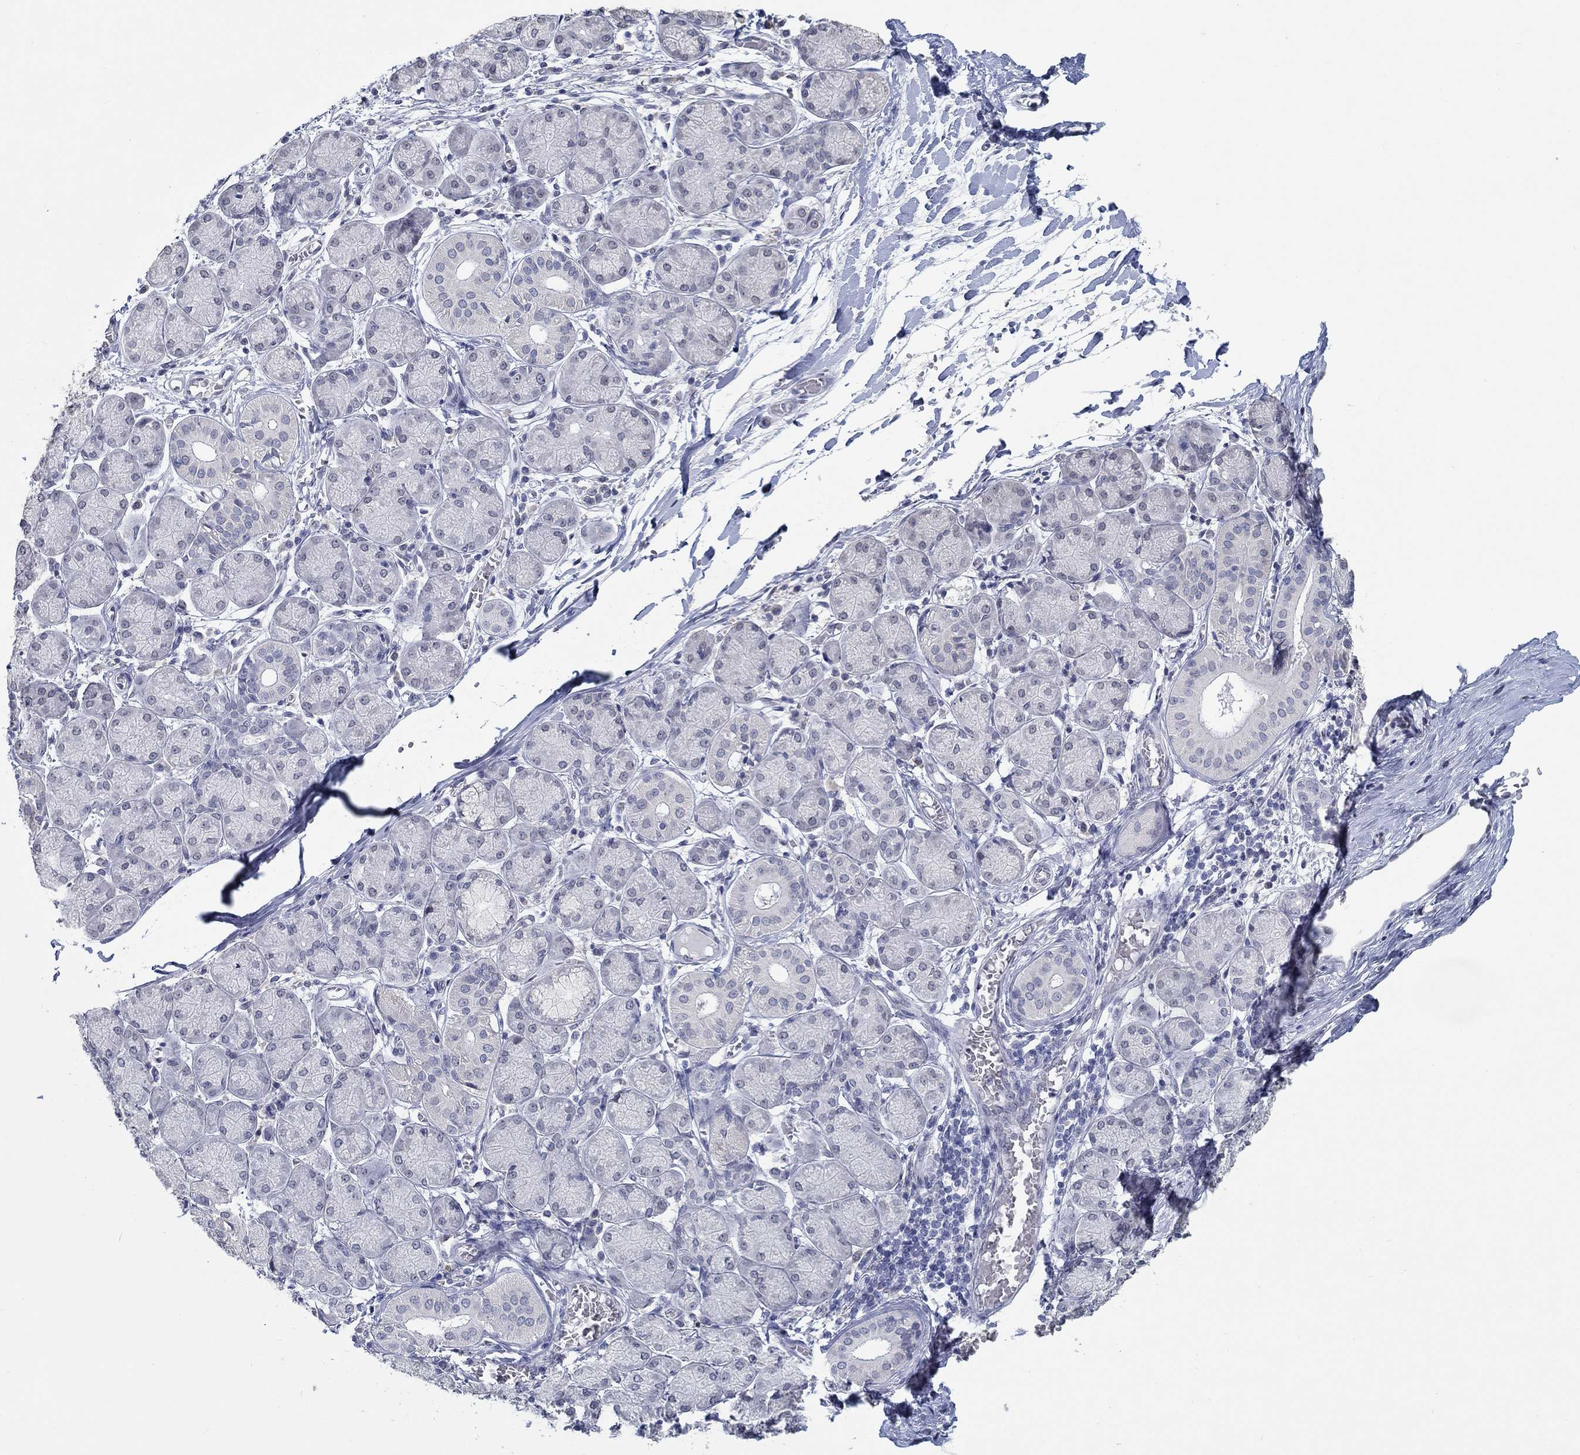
{"staining": {"intensity": "negative", "quantity": "none", "location": "none"}, "tissue": "salivary gland", "cell_type": "Glandular cells", "image_type": "normal", "snomed": [{"axis": "morphology", "description": "Normal tissue, NOS"}, {"axis": "topography", "description": "Salivary gland"}, {"axis": "topography", "description": "Peripheral nerve tissue"}], "caption": "Glandular cells show no significant protein staining in normal salivary gland. (DAB IHC visualized using brightfield microscopy, high magnification).", "gene": "NUP155", "patient": {"sex": "female", "age": 24}}